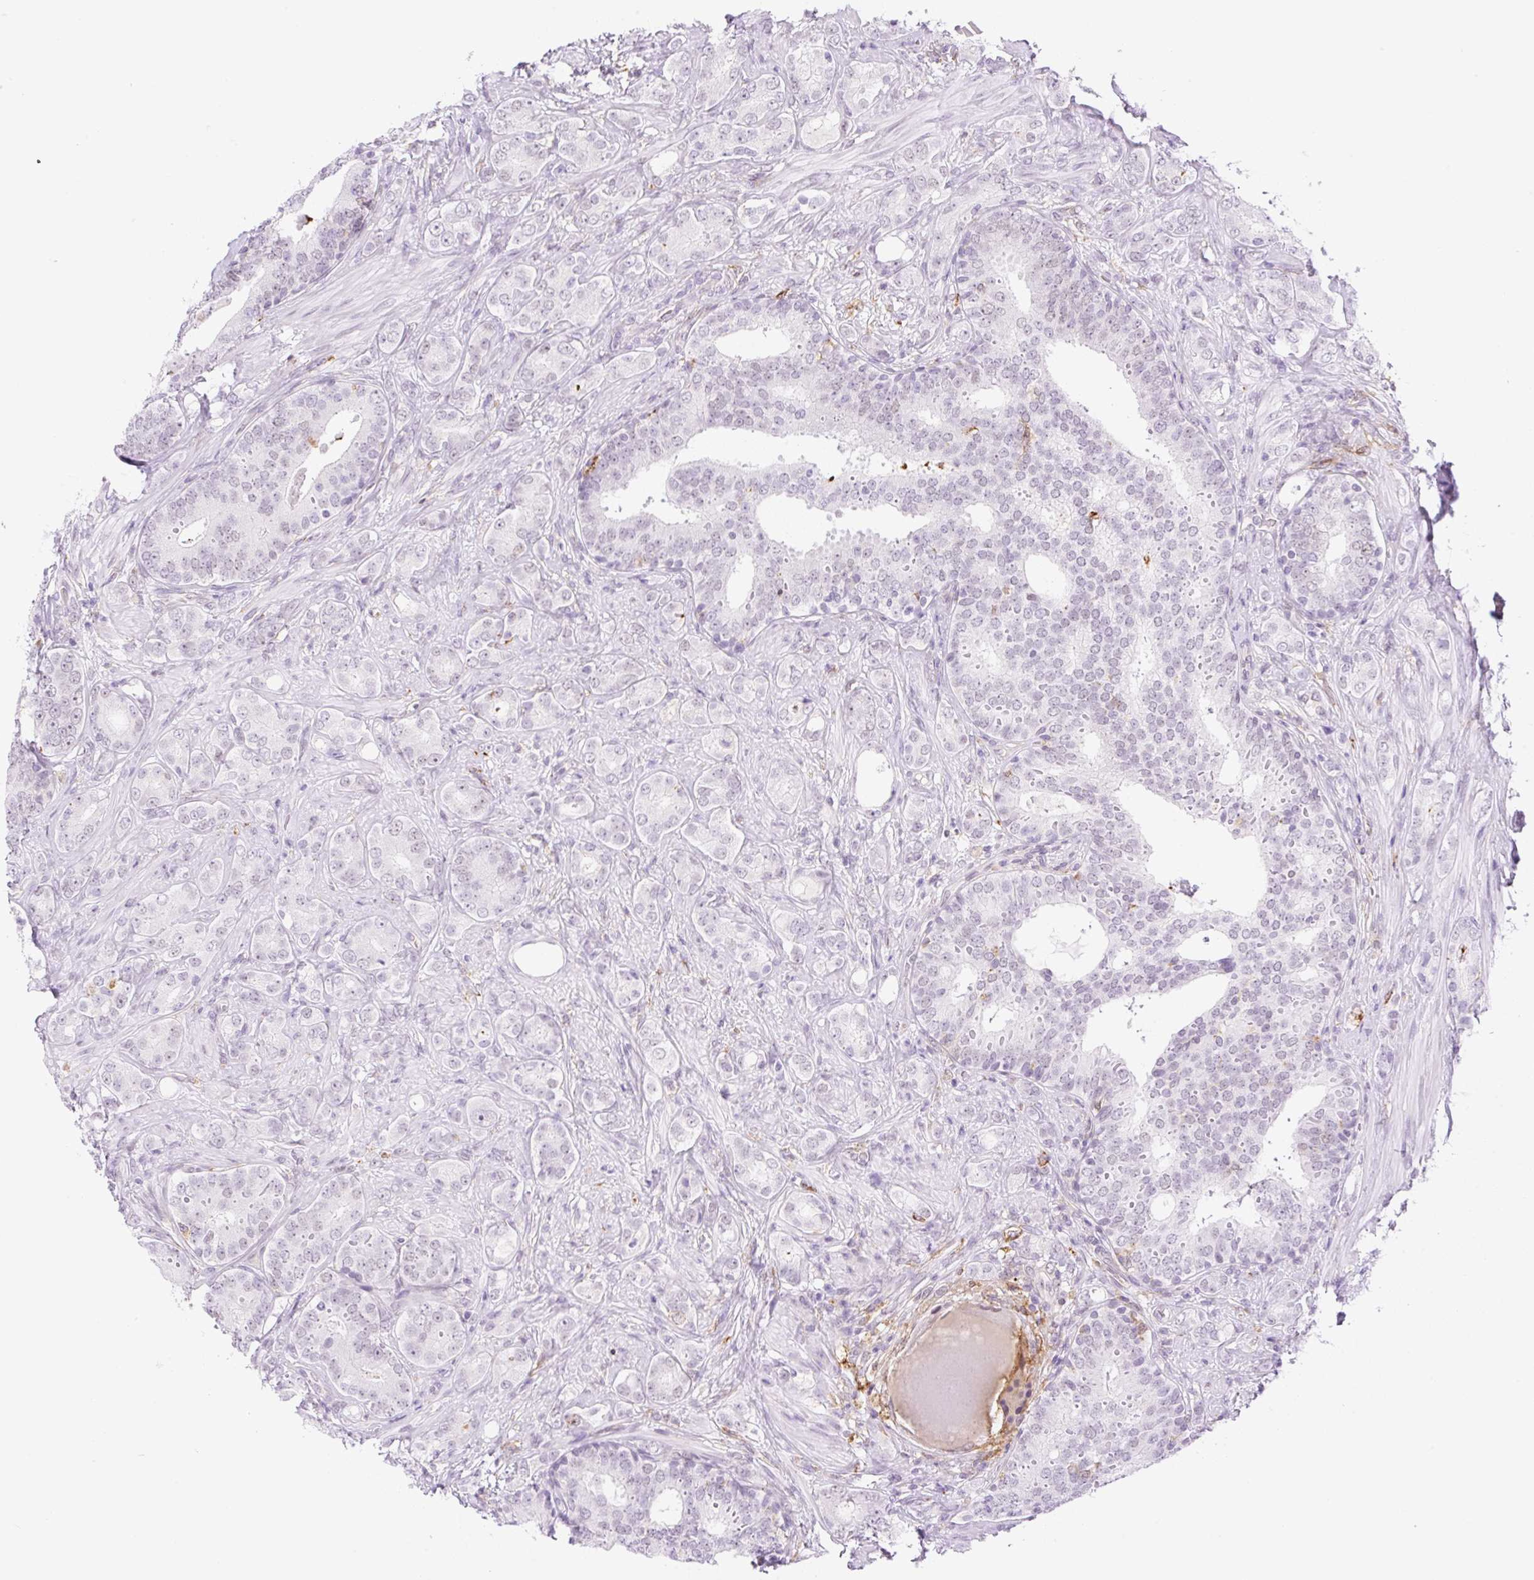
{"staining": {"intensity": "negative", "quantity": "none", "location": "none"}, "tissue": "prostate cancer", "cell_type": "Tumor cells", "image_type": "cancer", "snomed": [{"axis": "morphology", "description": "Adenocarcinoma, High grade"}, {"axis": "topography", "description": "Prostate"}], "caption": "An immunohistochemistry (IHC) photomicrograph of prostate cancer is shown. There is no staining in tumor cells of prostate cancer. (Brightfield microscopy of DAB (3,3'-diaminobenzidine) immunohistochemistry (IHC) at high magnification).", "gene": "PALM3", "patient": {"sex": "male", "age": 62}}